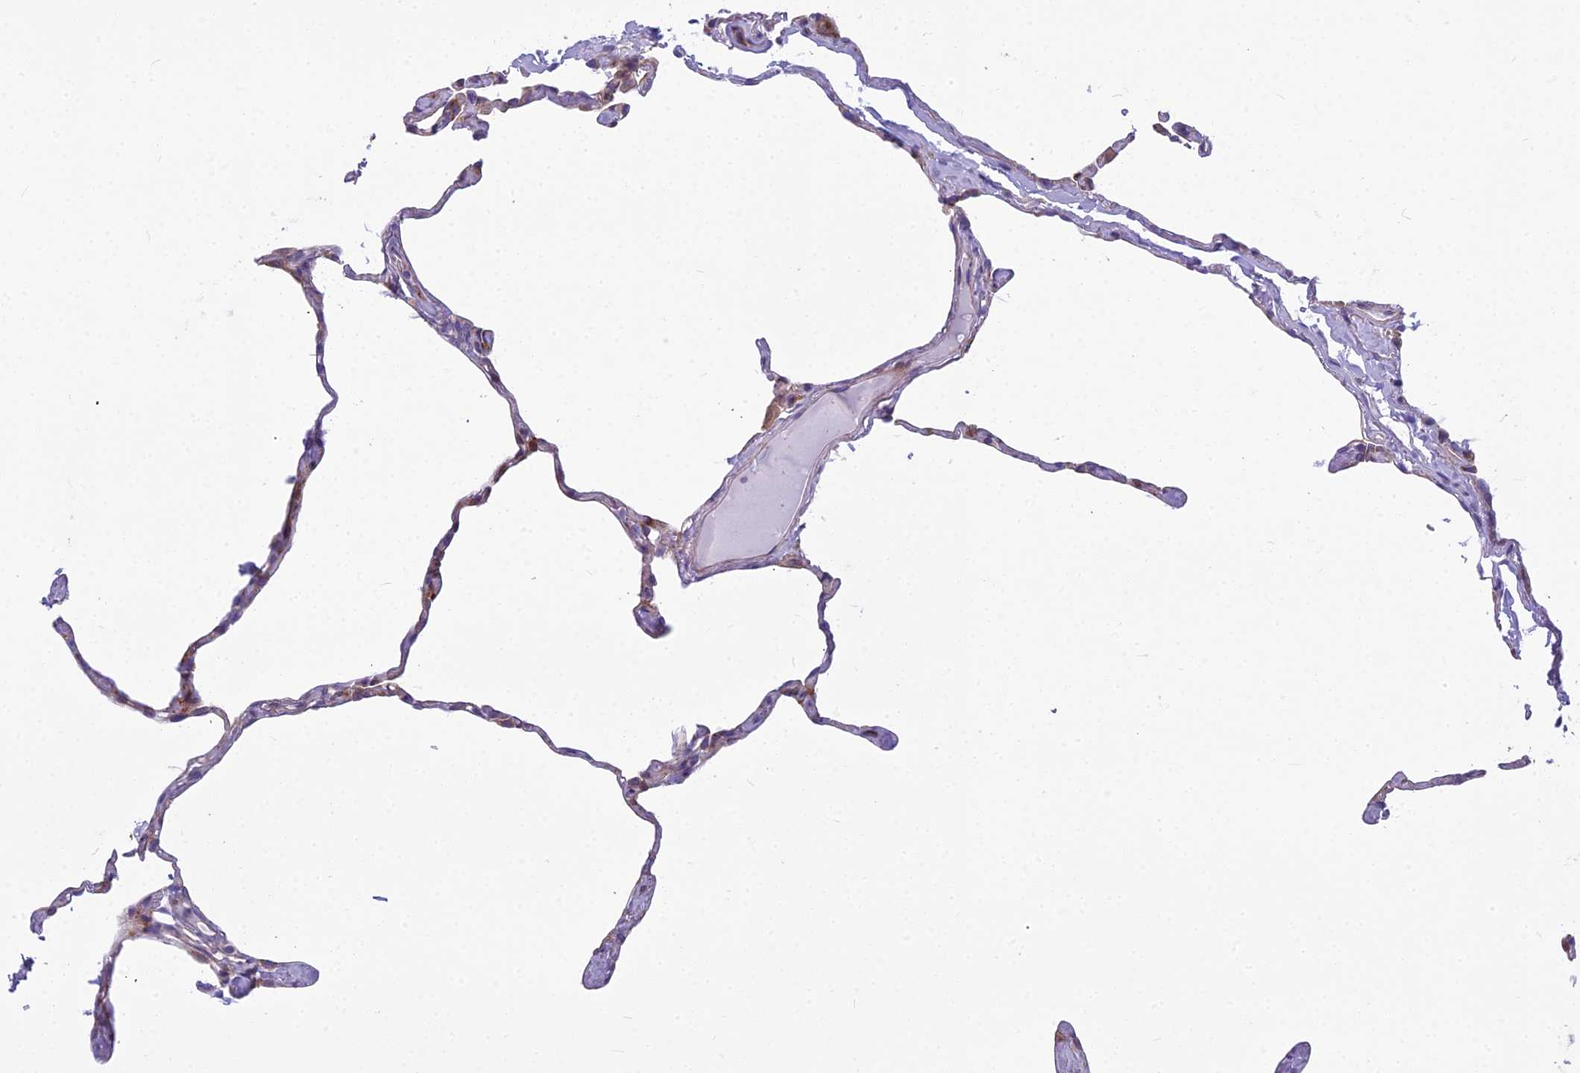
{"staining": {"intensity": "negative", "quantity": "none", "location": "none"}, "tissue": "lung", "cell_type": "Alveolar cells", "image_type": "normal", "snomed": [{"axis": "morphology", "description": "Normal tissue, NOS"}, {"axis": "topography", "description": "Lung"}], "caption": "Lung stained for a protein using immunohistochemistry (IHC) displays no expression alveolar cells.", "gene": "PCDHB14", "patient": {"sex": "male", "age": 65}}